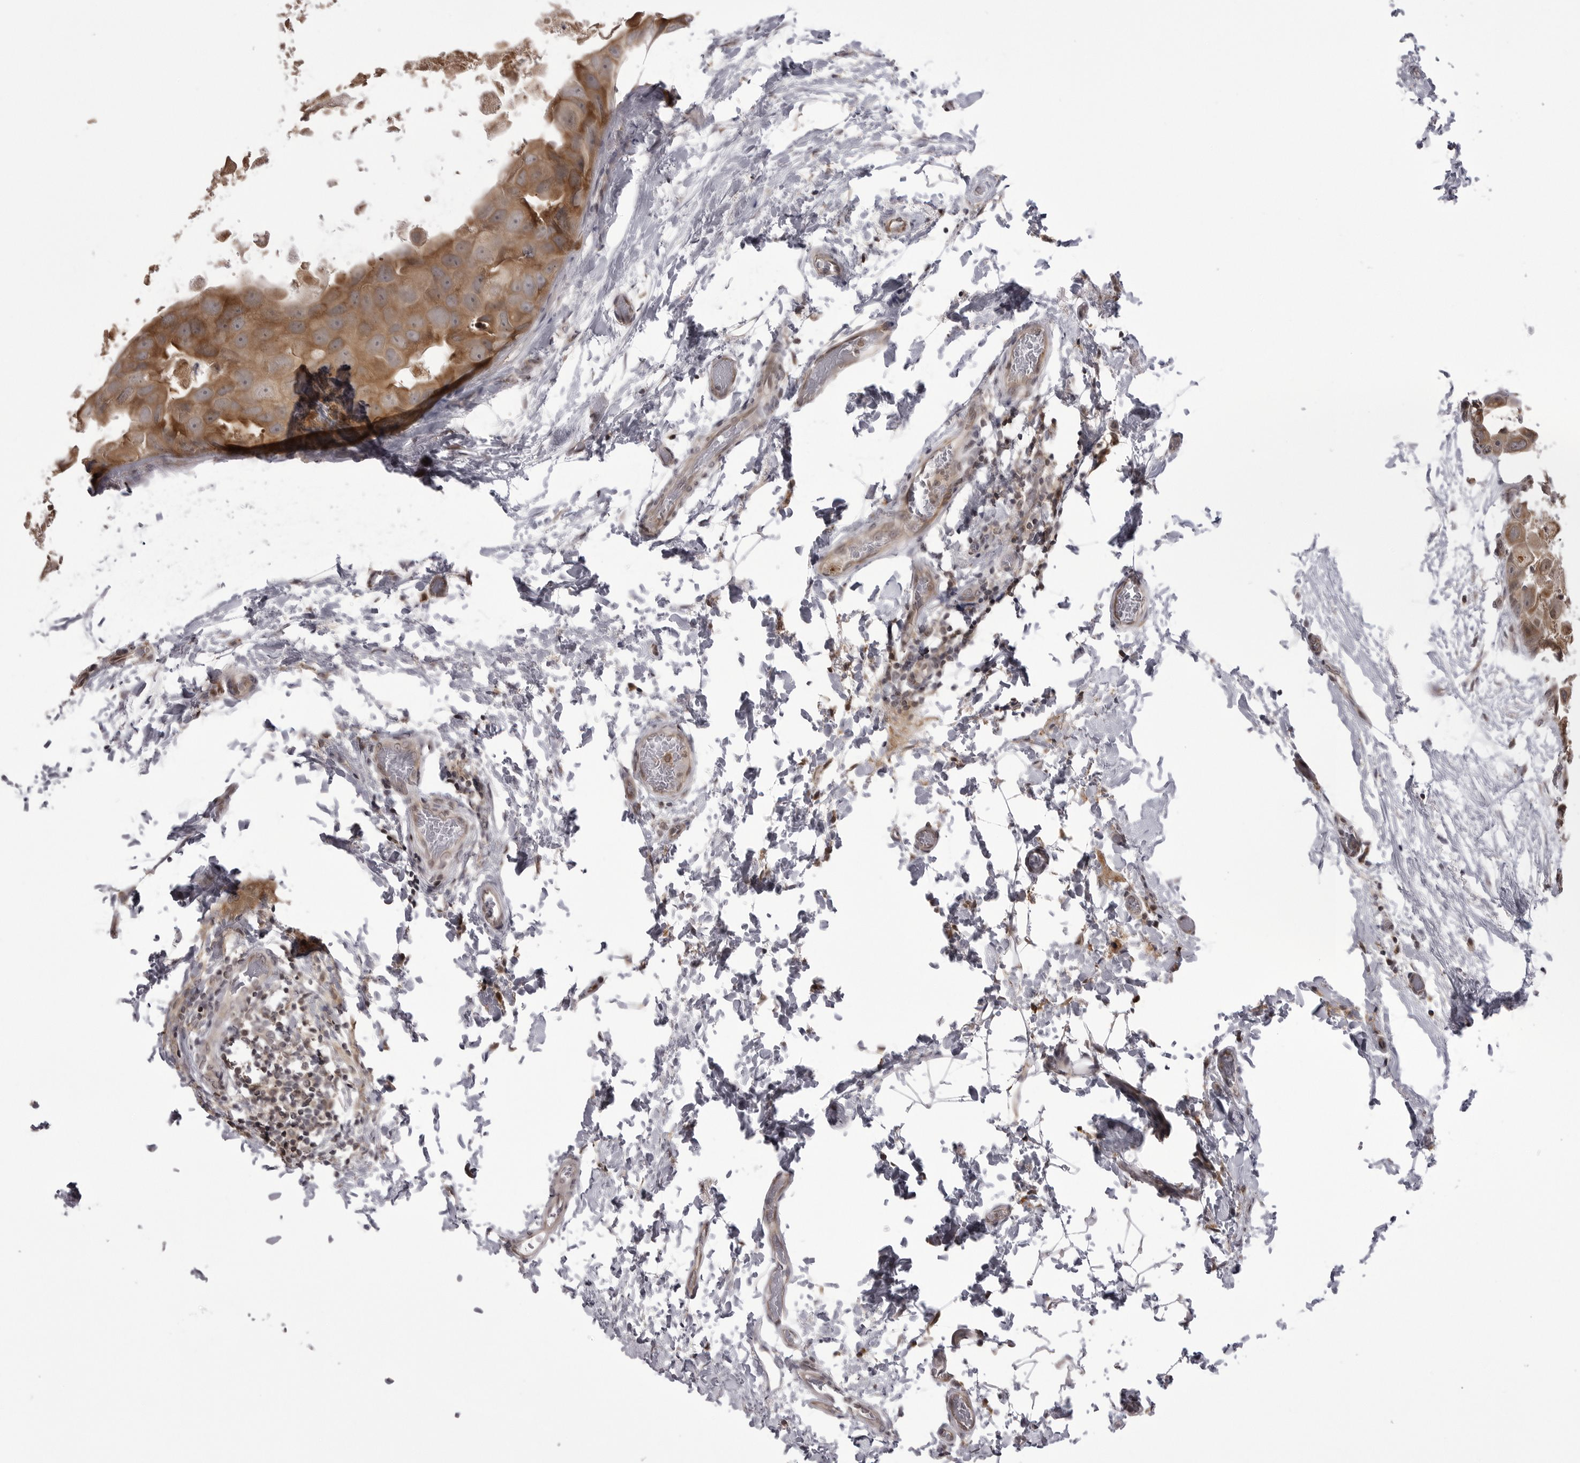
{"staining": {"intensity": "moderate", "quantity": ">75%", "location": "cytoplasmic/membranous"}, "tissue": "breast cancer", "cell_type": "Tumor cells", "image_type": "cancer", "snomed": [{"axis": "morphology", "description": "Duct carcinoma"}, {"axis": "topography", "description": "Breast"}], "caption": "Protein expression analysis of human breast cancer (intraductal carcinoma) reveals moderate cytoplasmic/membranous expression in about >75% of tumor cells.", "gene": "PTK2B", "patient": {"sex": "female", "age": 62}}